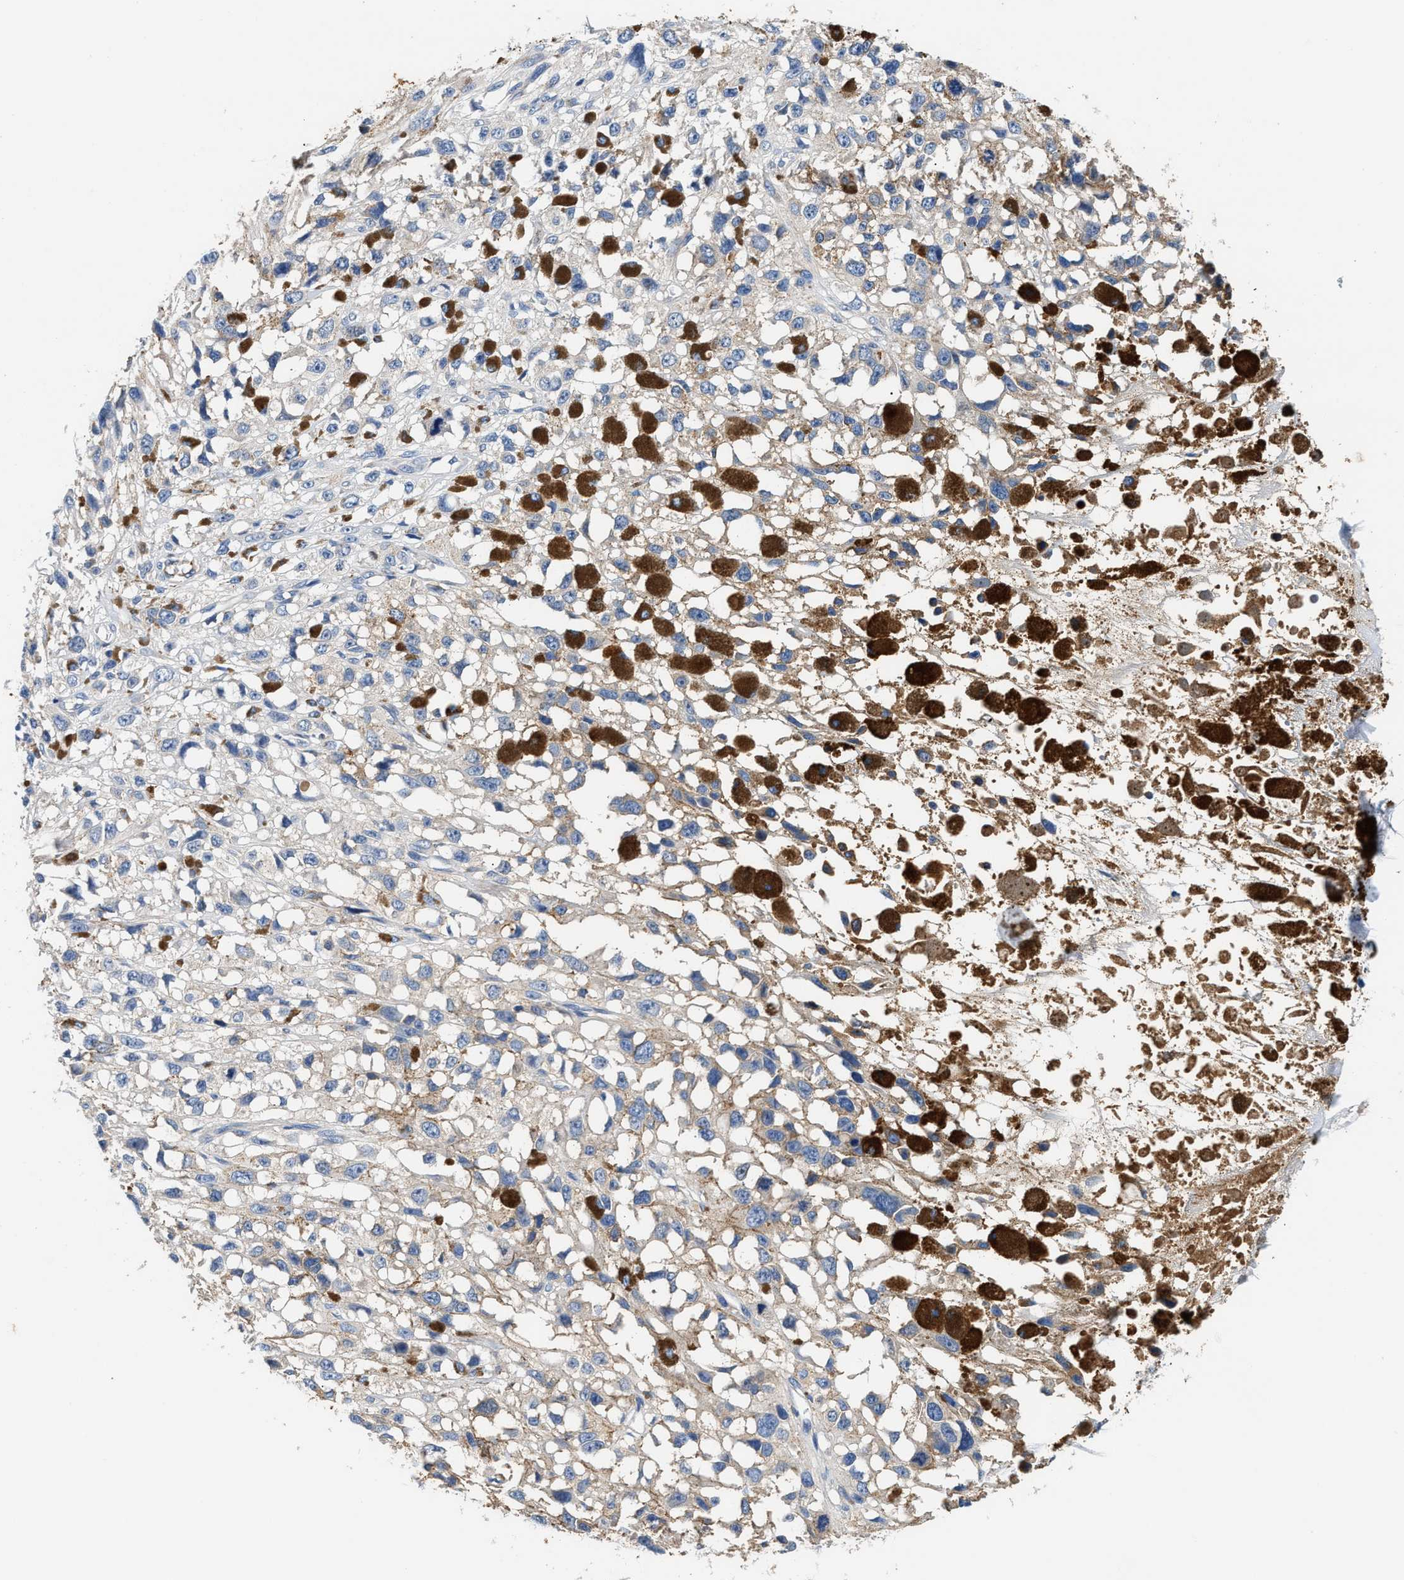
{"staining": {"intensity": "negative", "quantity": "none", "location": "none"}, "tissue": "melanoma", "cell_type": "Tumor cells", "image_type": "cancer", "snomed": [{"axis": "morphology", "description": "Malignant melanoma, Metastatic site"}, {"axis": "topography", "description": "Lymph node"}], "caption": "IHC micrograph of neoplastic tissue: human melanoma stained with DAB (3,3'-diaminobenzidine) exhibits no significant protein positivity in tumor cells. Brightfield microscopy of IHC stained with DAB (3,3'-diaminobenzidine) (brown) and hematoxylin (blue), captured at high magnification.", "gene": "TUT7", "patient": {"sex": "male", "age": 59}}